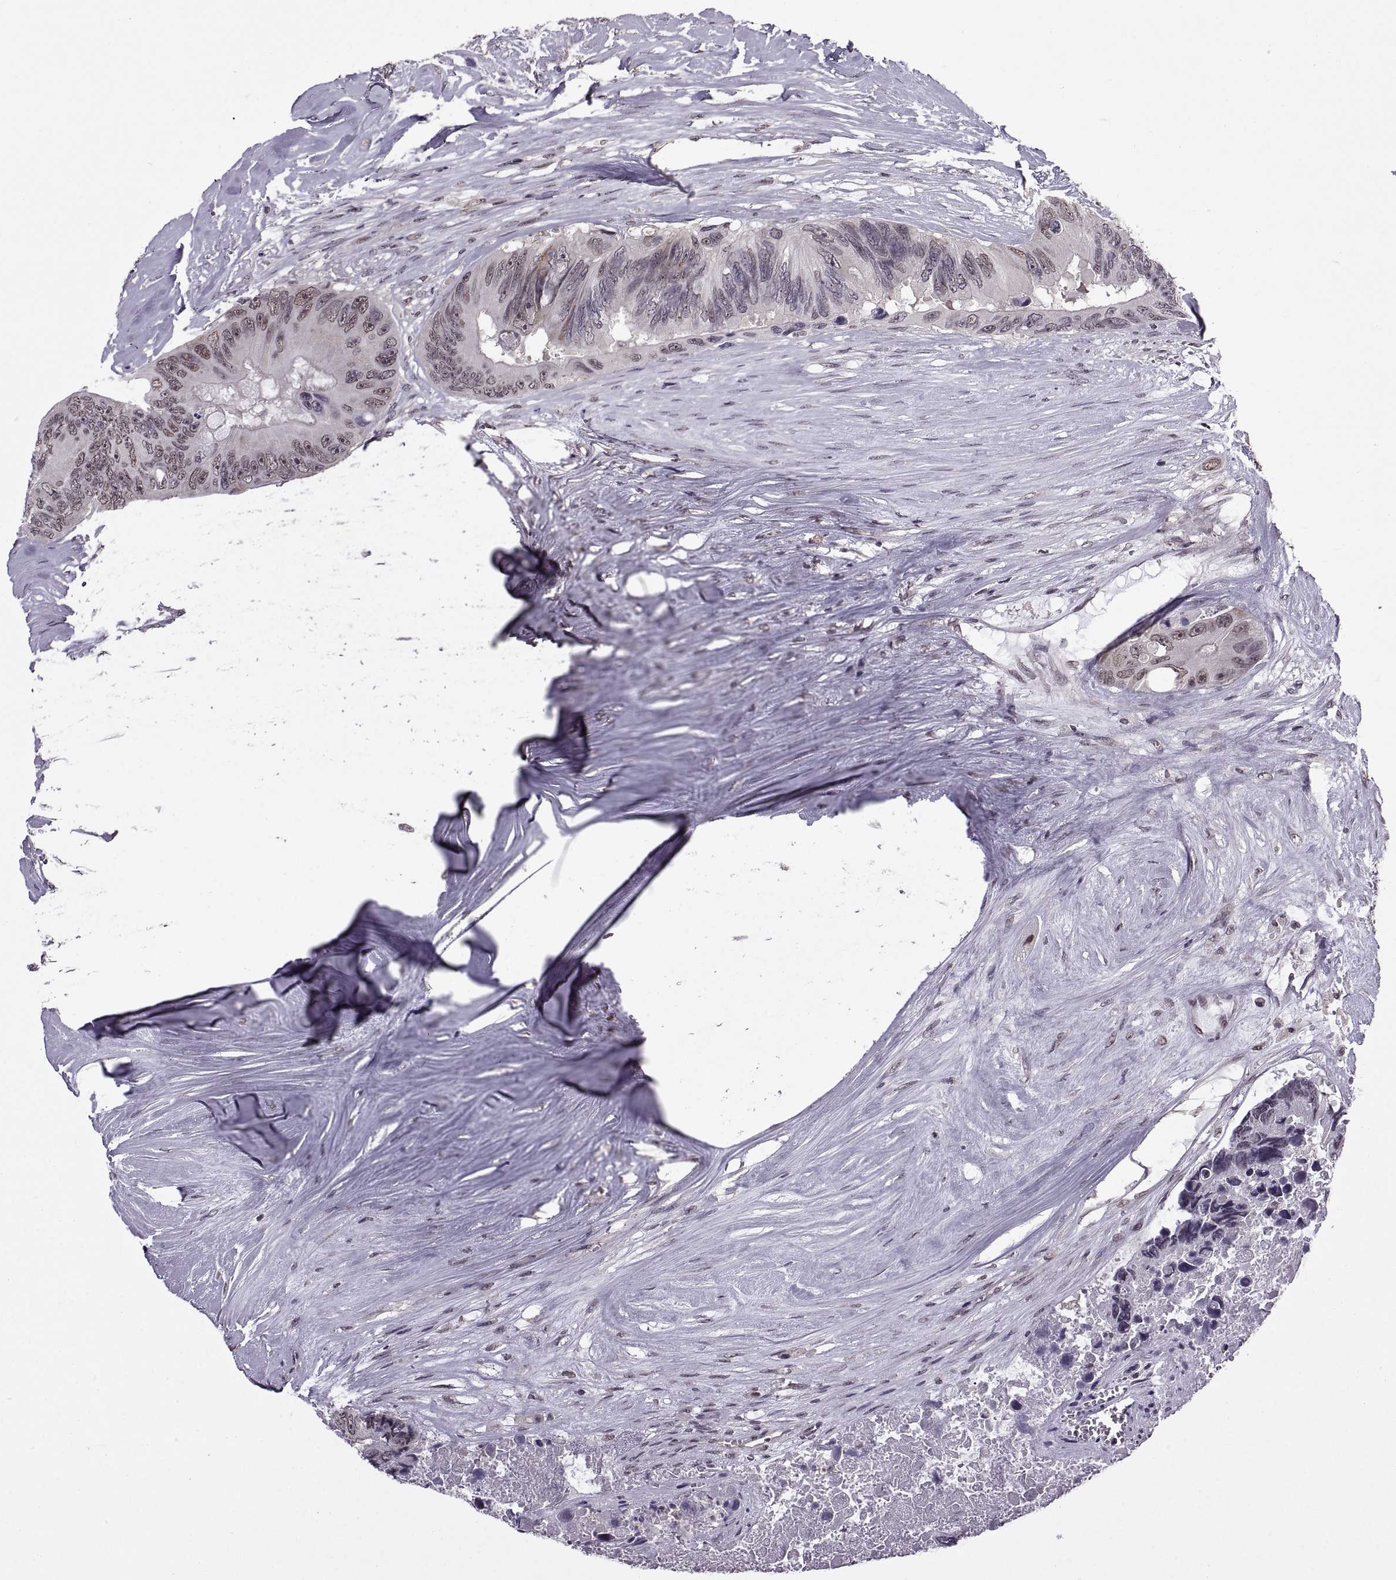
{"staining": {"intensity": "negative", "quantity": "none", "location": "none"}, "tissue": "colorectal cancer", "cell_type": "Tumor cells", "image_type": "cancer", "snomed": [{"axis": "morphology", "description": "Adenocarcinoma, NOS"}, {"axis": "topography", "description": "Colon"}], "caption": "This is an immunohistochemistry (IHC) image of colorectal cancer (adenocarcinoma). There is no expression in tumor cells.", "gene": "INTS3", "patient": {"sex": "female", "age": 48}}